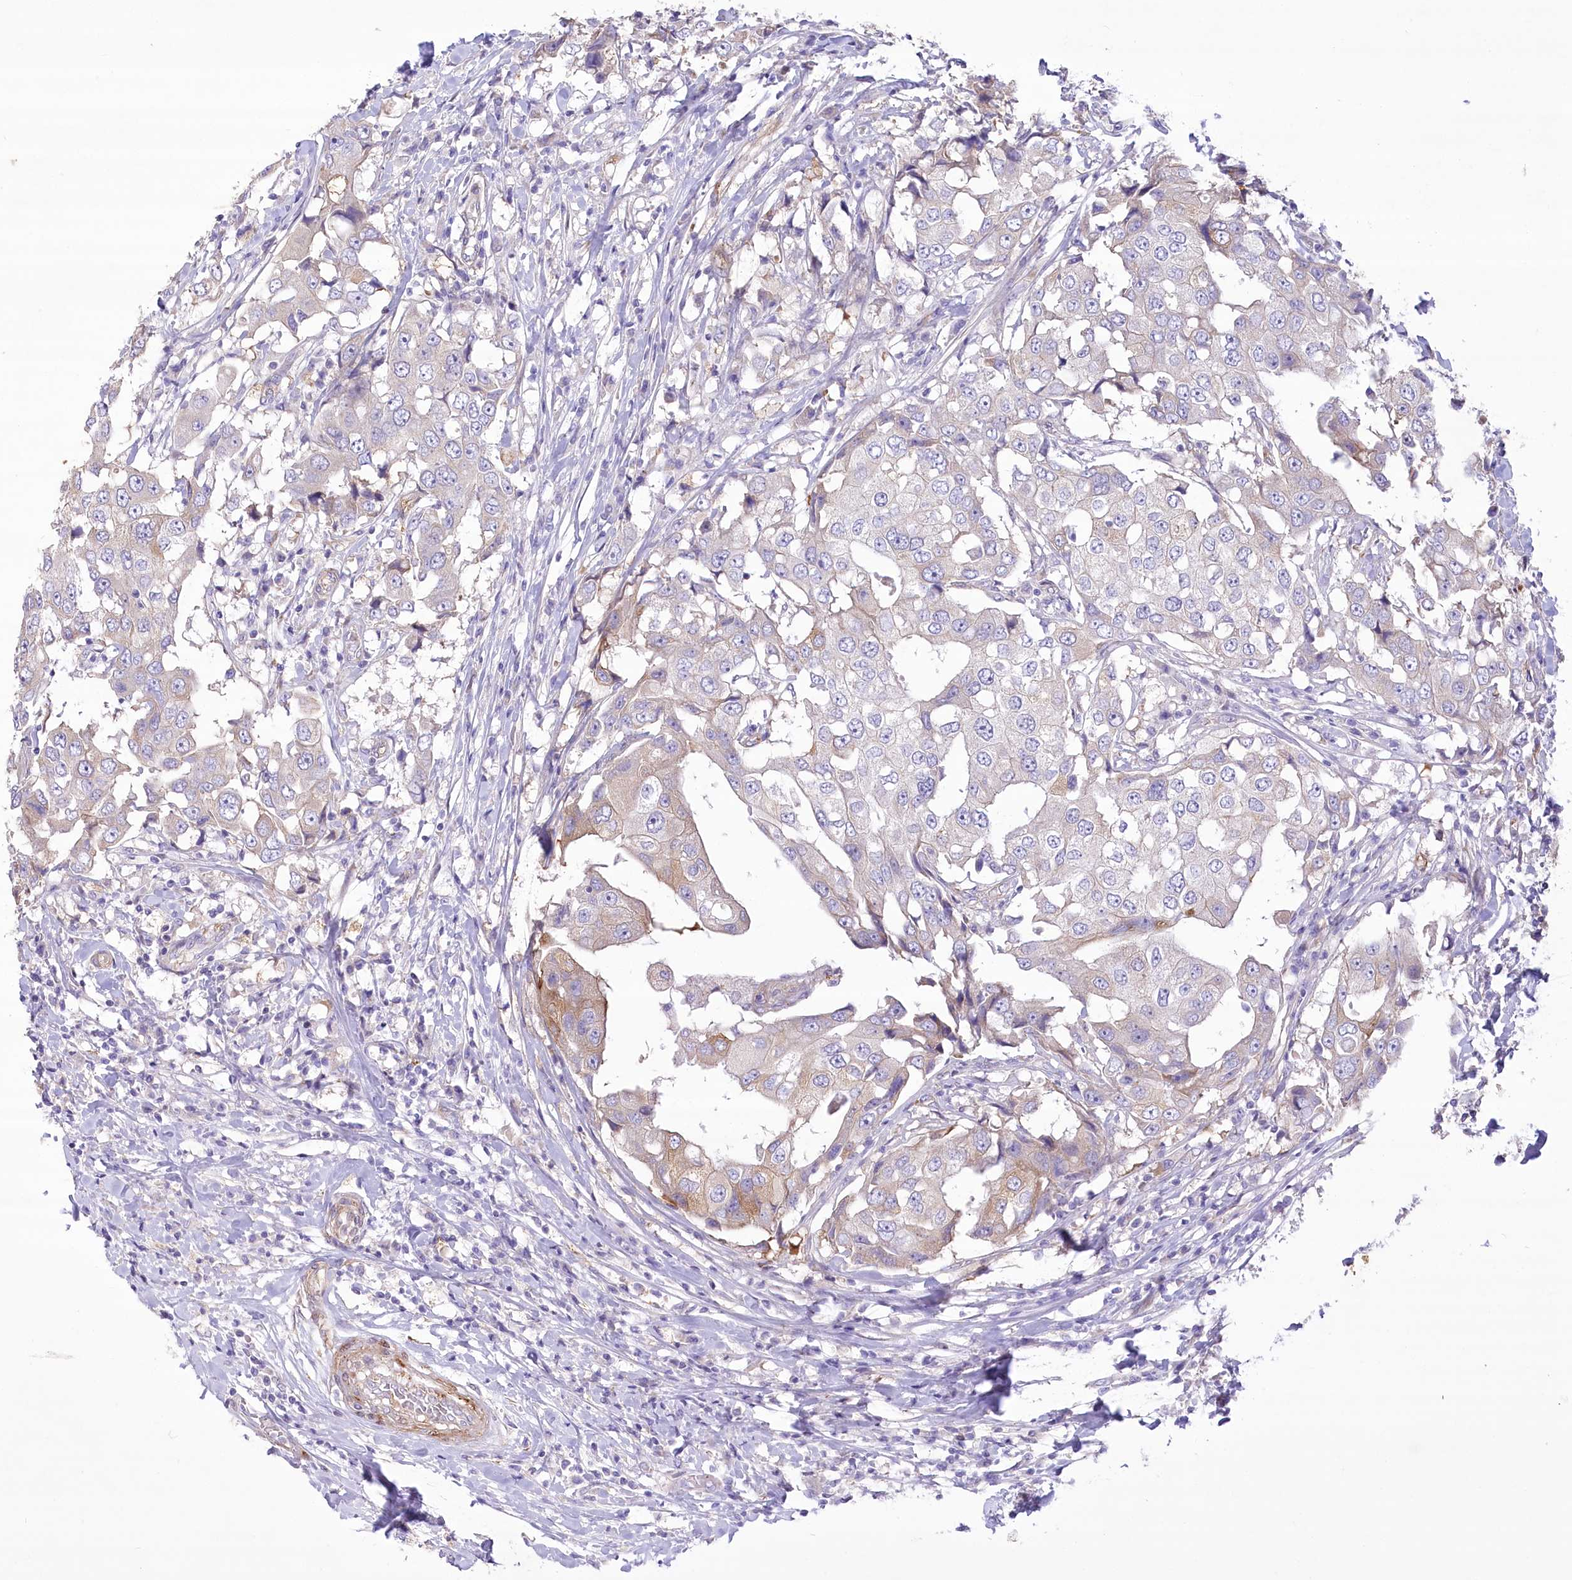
{"staining": {"intensity": "weak", "quantity": "<25%", "location": "cytoplasmic/membranous"}, "tissue": "breast cancer", "cell_type": "Tumor cells", "image_type": "cancer", "snomed": [{"axis": "morphology", "description": "Duct carcinoma"}, {"axis": "topography", "description": "Breast"}], "caption": "Image shows no protein expression in tumor cells of breast intraductal carcinoma tissue. Nuclei are stained in blue.", "gene": "ANGPTL3", "patient": {"sex": "female", "age": 27}}